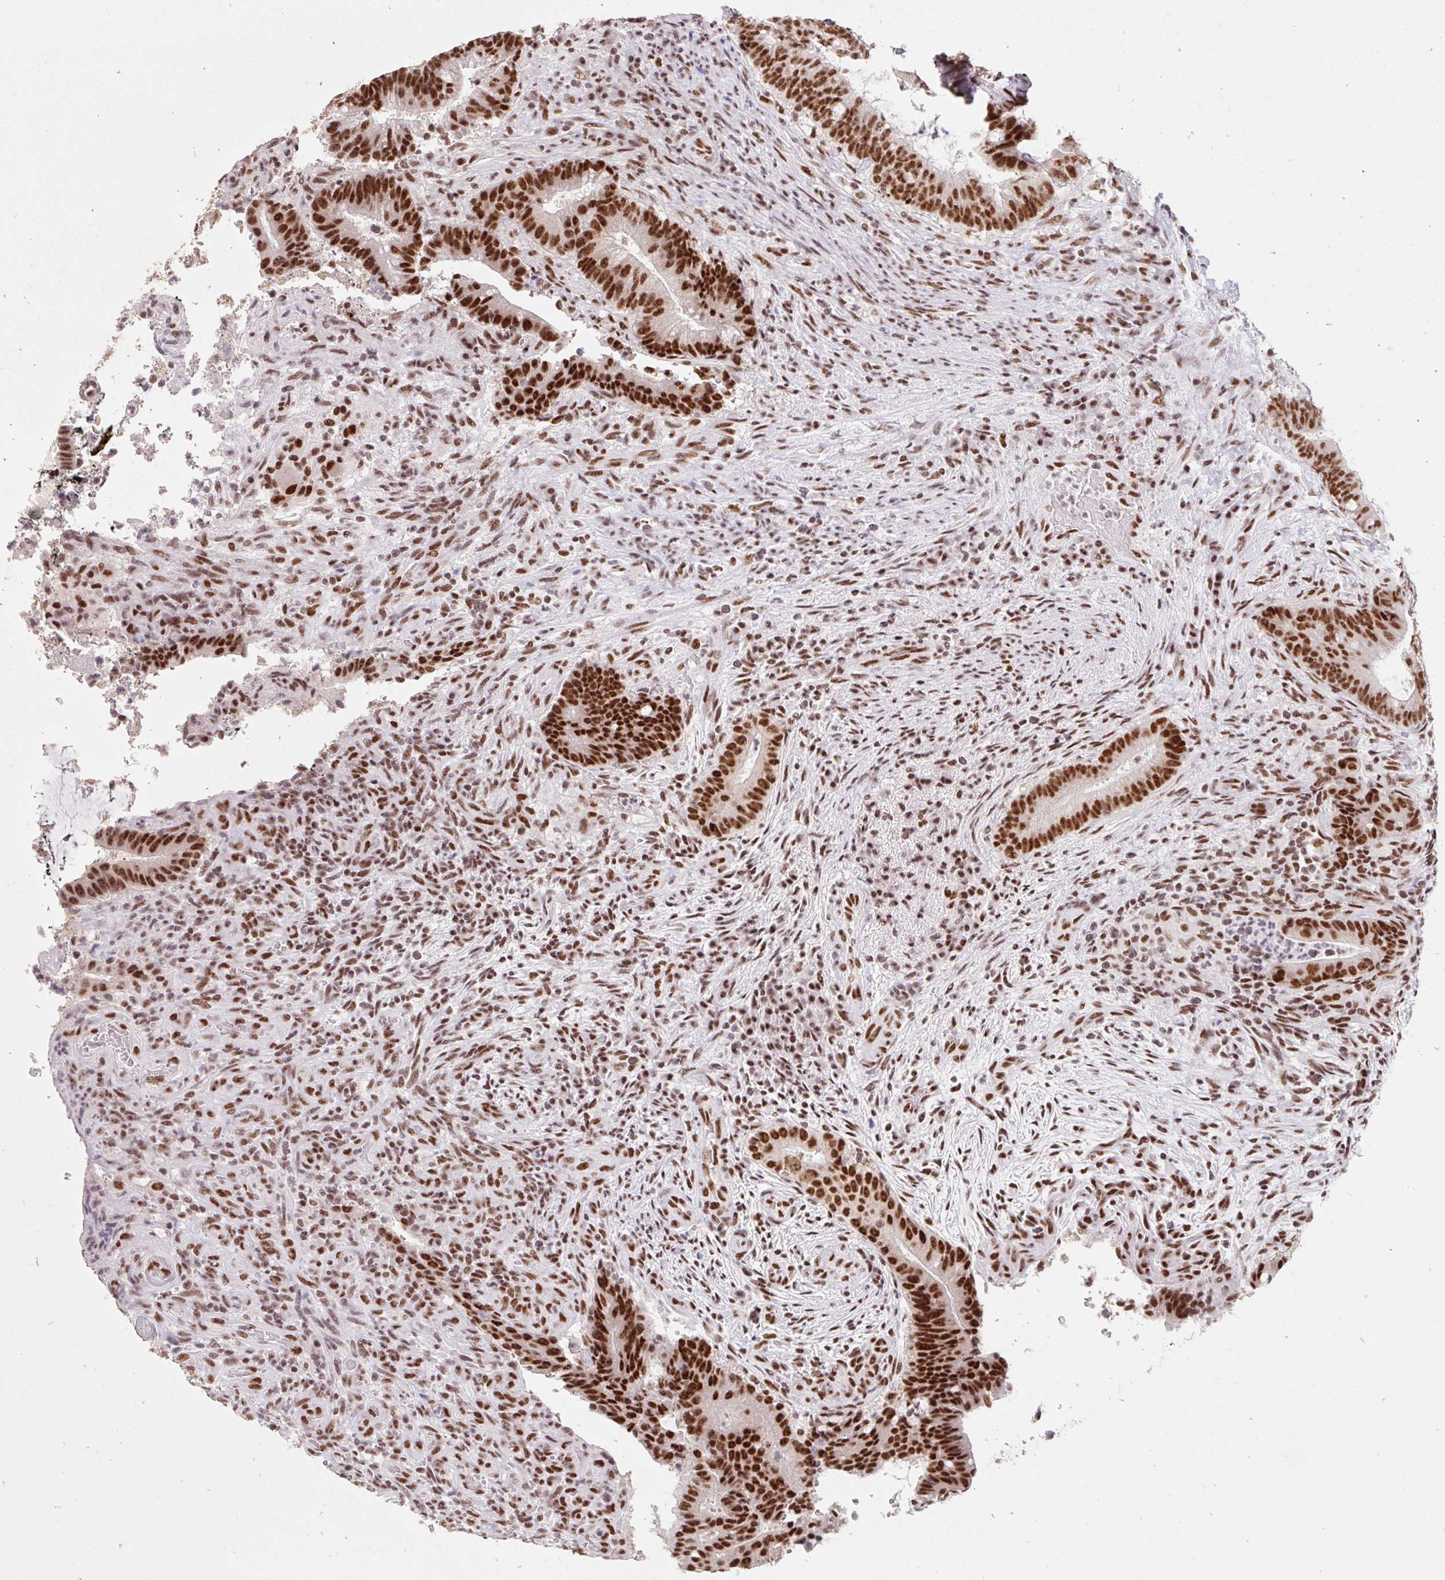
{"staining": {"intensity": "strong", "quantity": ">75%", "location": "nuclear"}, "tissue": "colorectal cancer", "cell_type": "Tumor cells", "image_type": "cancer", "snomed": [{"axis": "morphology", "description": "Adenocarcinoma, NOS"}, {"axis": "topography", "description": "Colon"}], "caption": "Protein expression analysis of colorectal adenocarcinoma shows strong nuclear staining in about >75% of tumor cells.", "gene": "SRSF10", "patient": {"sex": "female", "age": 43}}